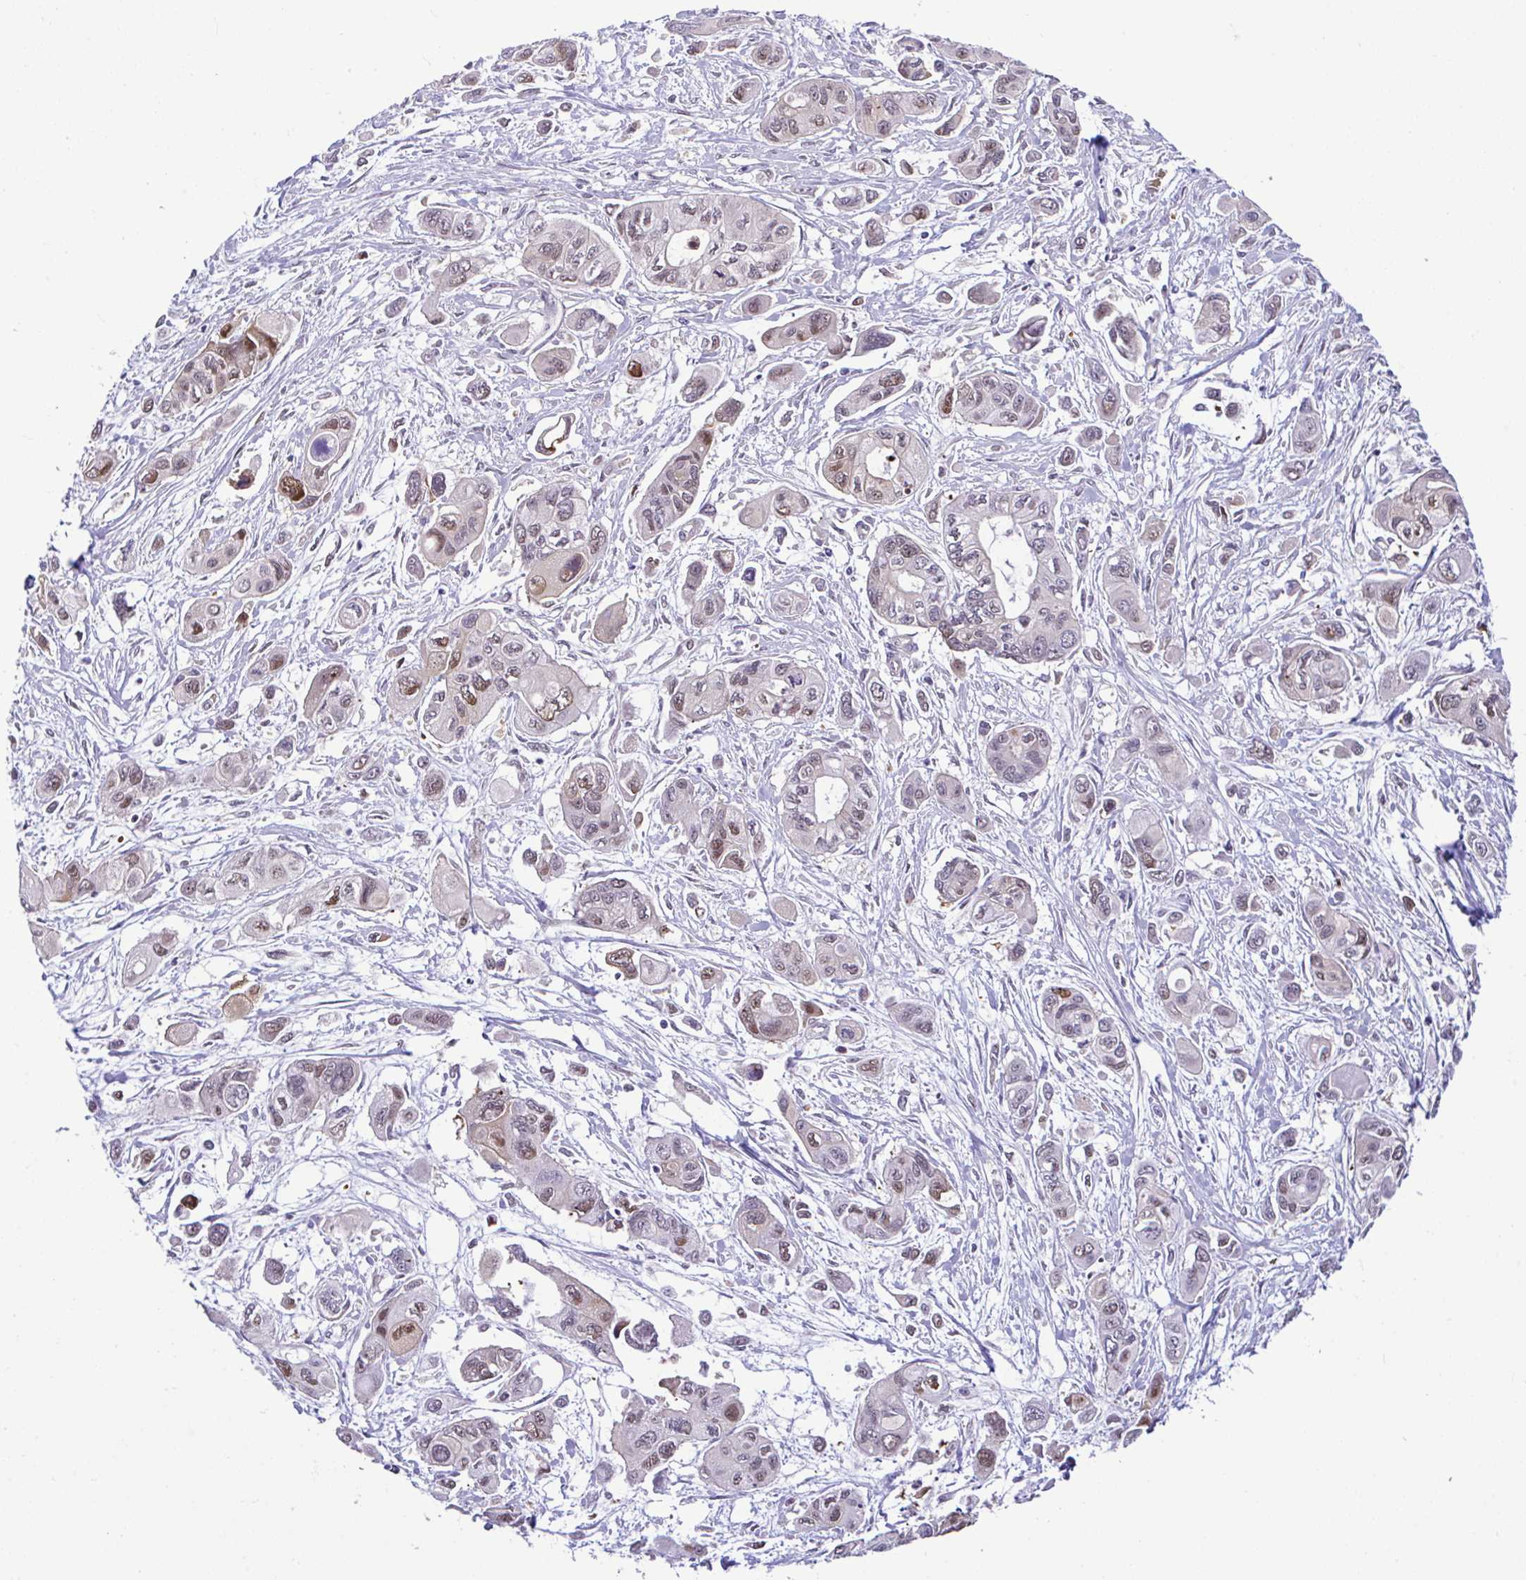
{"staining": {"intensity": "weak", "quantity": "25%-75%", "location": "nuclear"}, "tissue": "pancreatic cancer", "cell_type": "Tumor cells", "image_type": "cancer", "snomed": [{"axis": "morphology", "description": "Adenocarcinoma, NOS"}, {"axis": "topography", "description": "Pancreas"}], "caption": "This micrograph shows pancreatic cancer (adenocarcinoma) stained with IHC to label a protein in brown. The nuclear of tumor cells show weak positivity for the protein. Nuclei are counter-stained blue.", "gene": "ZNF485", "patient": {"sex": "female", "age": 47}}